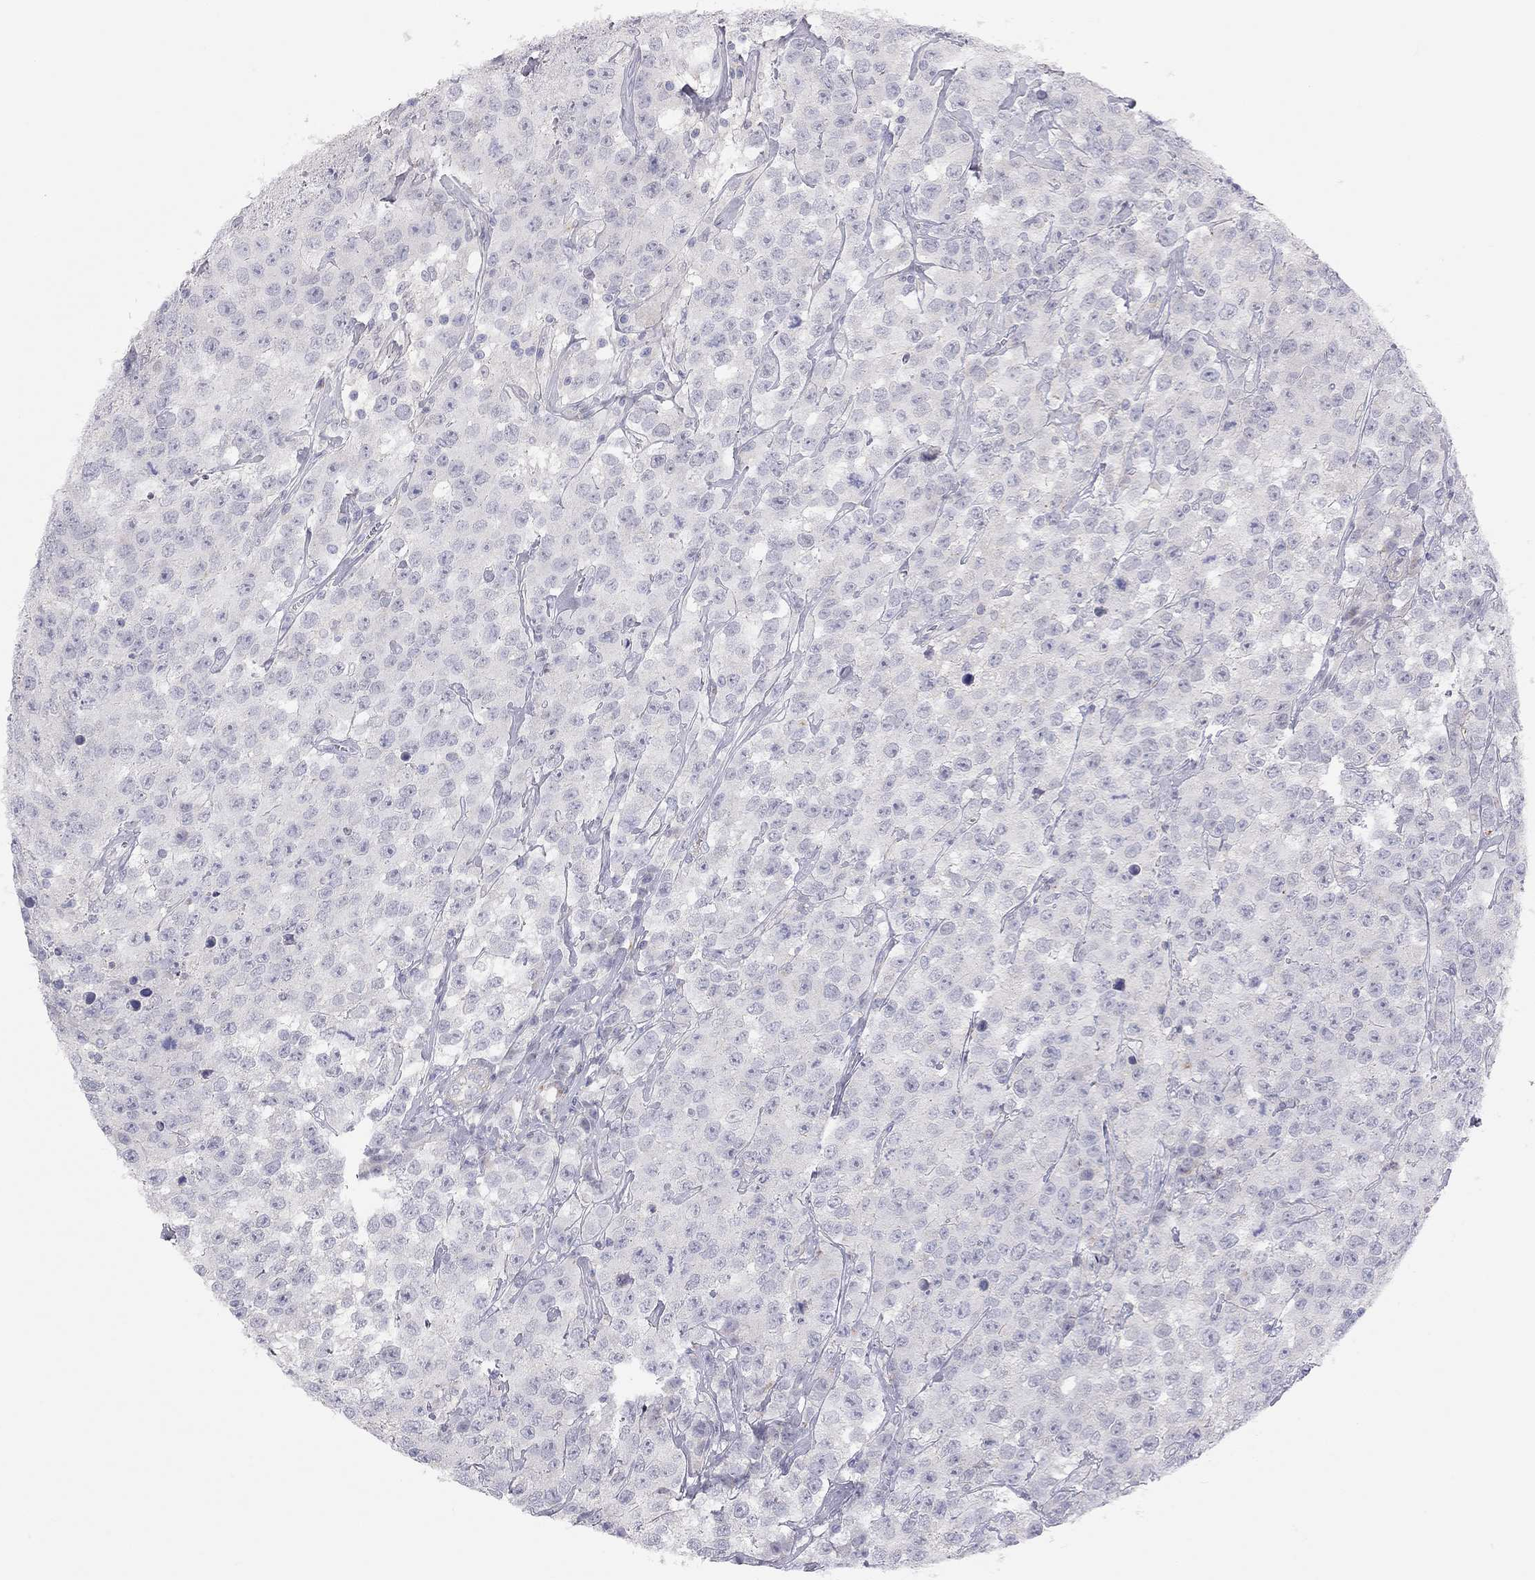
{"staining": {"intensity": "negative", "quantity": "none", "location": "none"}, "tissue": "testis cancer", "cell_type": "Tumor cells", "image_type": "cancer", "snomed": [{"axis": "morphology", "description": "Seminoma, NOS"}, {"axis": "topography", "description": "Testis"}], "caption": "Seminoma (testis) was stained to show a protein in brown. There is no significant expression in tumor cells. (DAB IHC with hematoxylin counter stain).", "gene": "ADCYAP1", "patient": {"sex": "male", "age": 59}}